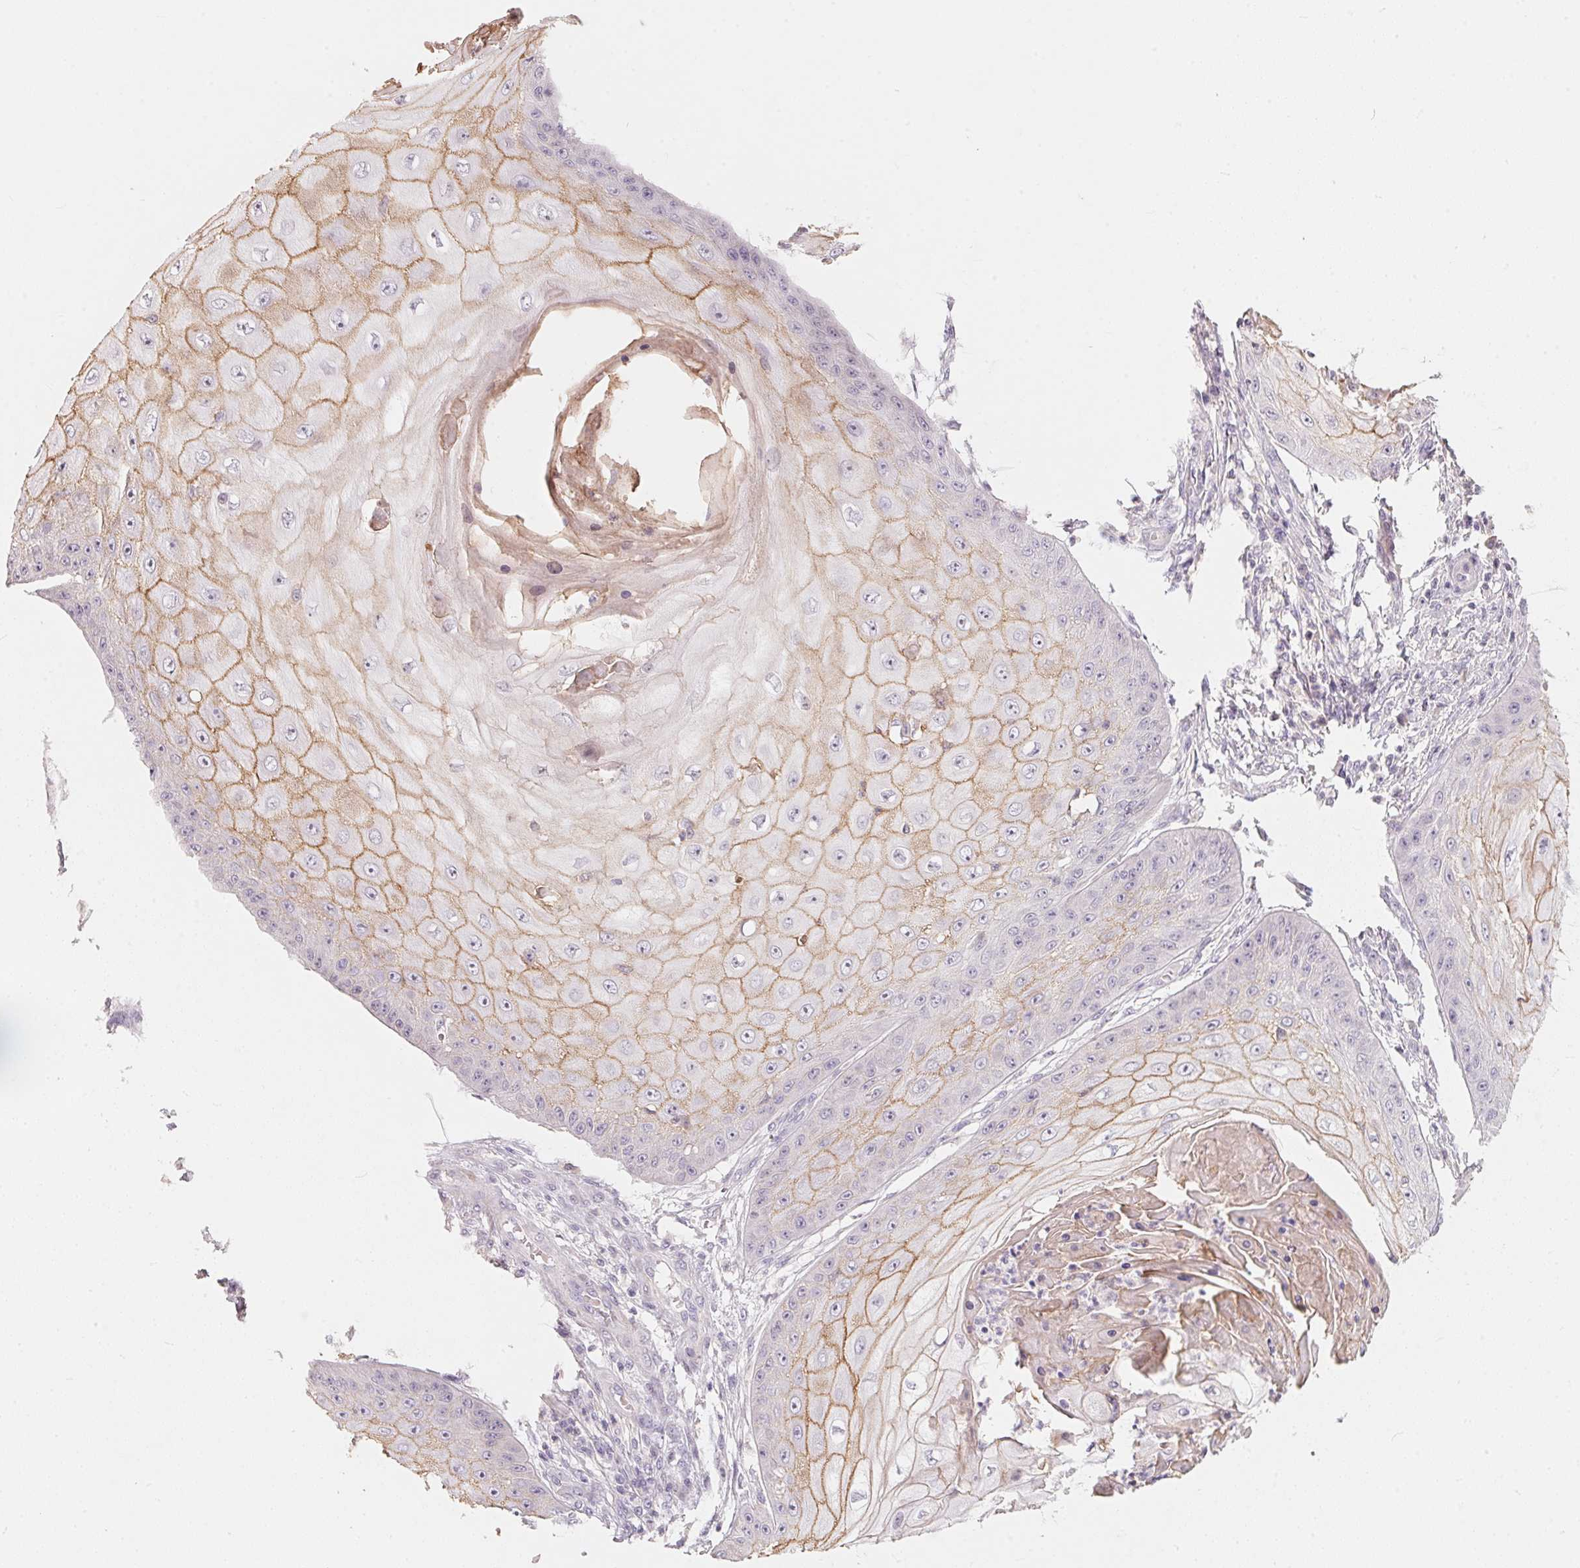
{"staining": {"intensity": "moderate", "quantity": "25%-75%", "location": "cytoplasmic/membranous"}, "tissue": "skin cancer", "cell_type": "Tumor cells", "image_type": "cancer", "snomed": [{"axis": "morphology", "description": "Squamous cell carcinoma, NOS"}, {"axis": "topography", "description": "Skin"}], "caption": "Protein staining of skin cancer tissue displays moderate cytoplasmic/membranous expression in approximately 25%-75% of tumor cells.", "gene": "TP53AIP1", "patient": {"sex": "male", "age": 70}}